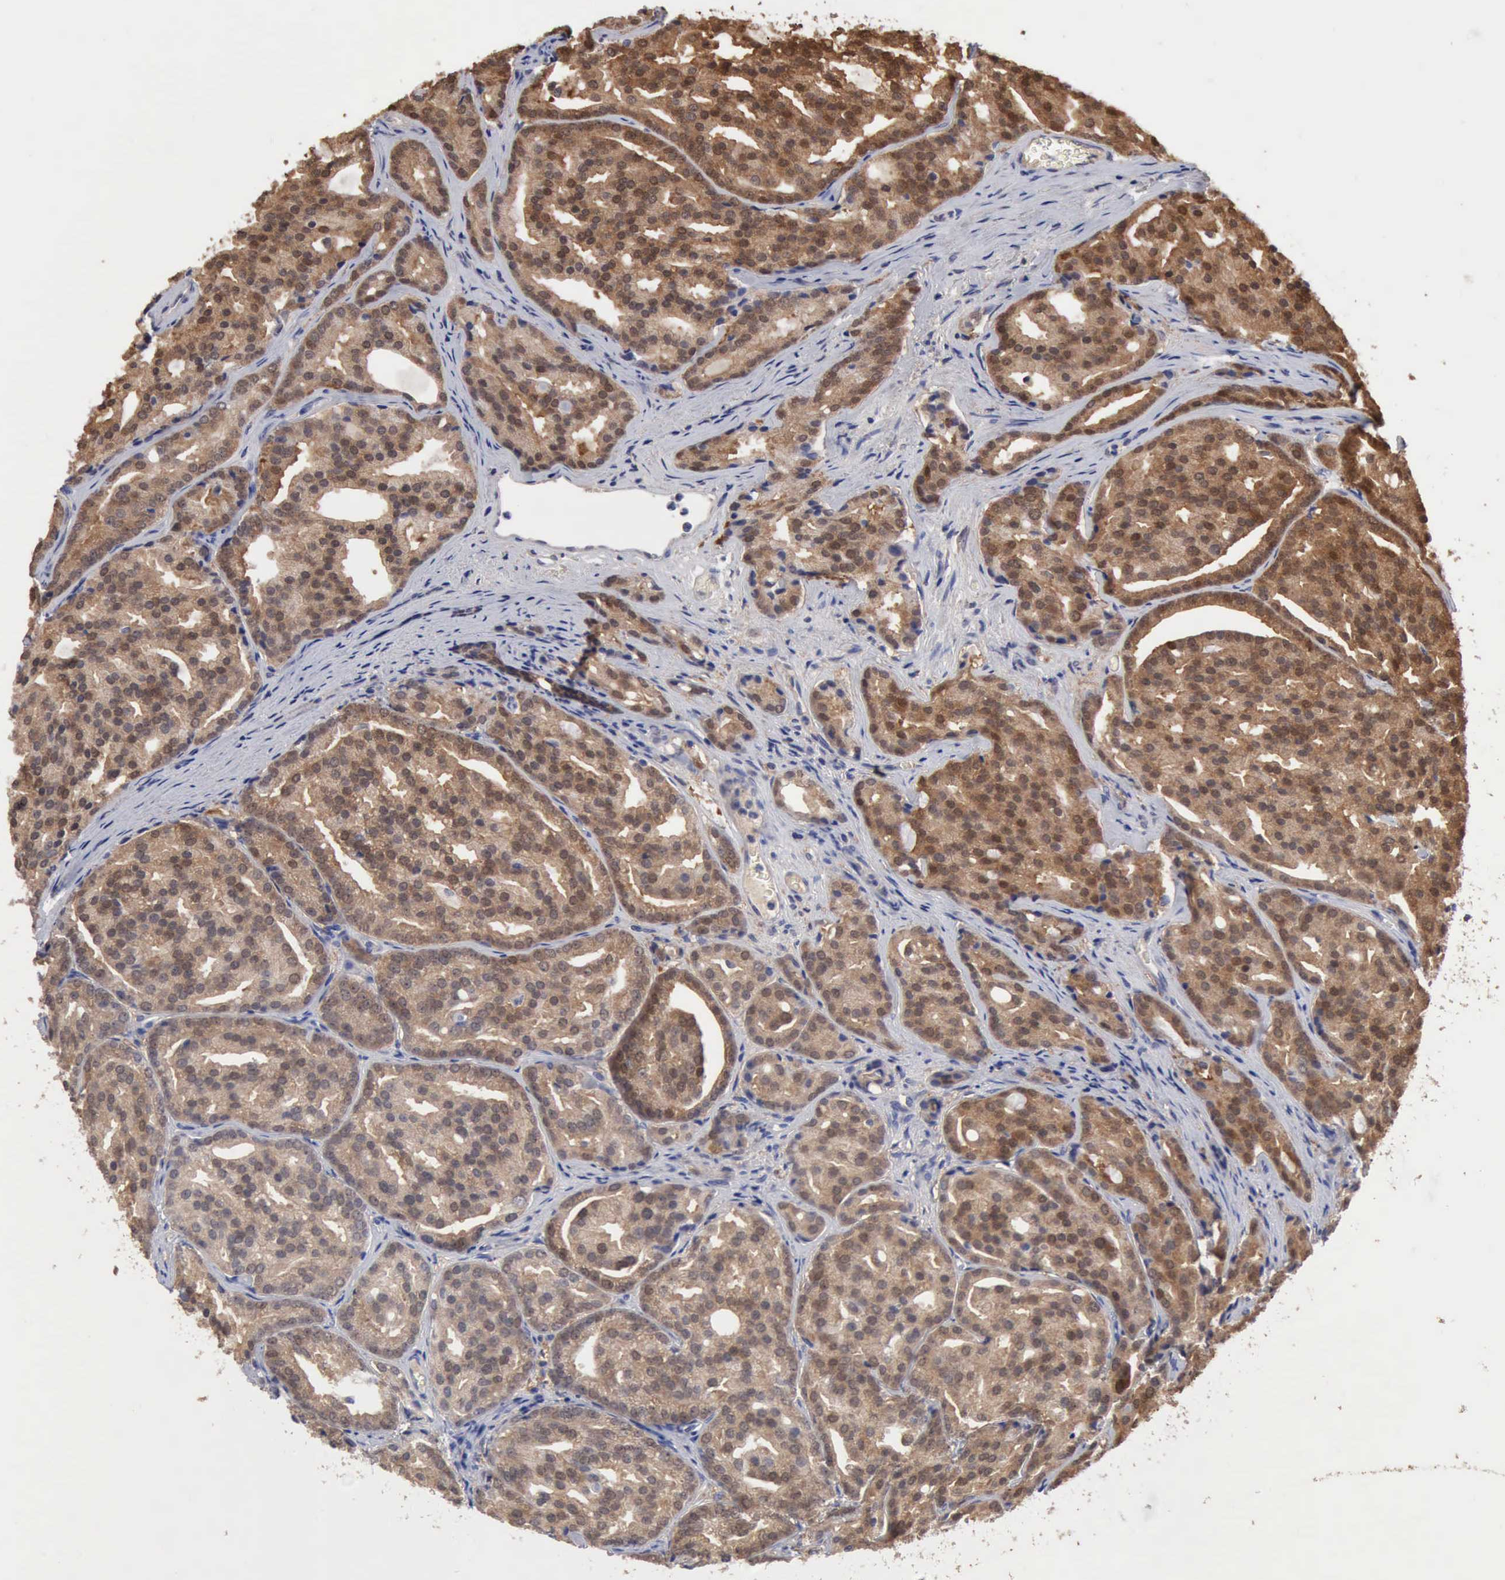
{"staining": {"intensity": "moderate", "quantity": ">75%", "location": "cytoplasmic/membranous,nuclear"}, "tissue": "prostate cancer", "cell_type": "Tumor cells", "image_type": "cancer", "snomed": [{"axis": "morphology", "description": "Adenocarcinoma, High grade"}, {"axis": "topography", "description": "Prostate"}], "caption": "Brown immunohistochemical staining in human prostate high-grade adenocarcinoma demonstrates moderate cytoplasmic/membranous and nuclear positivity in approximately >75% of tumor cells.", "gene": "PTGR2", "patient": {"sex": "male", "age": 64}}